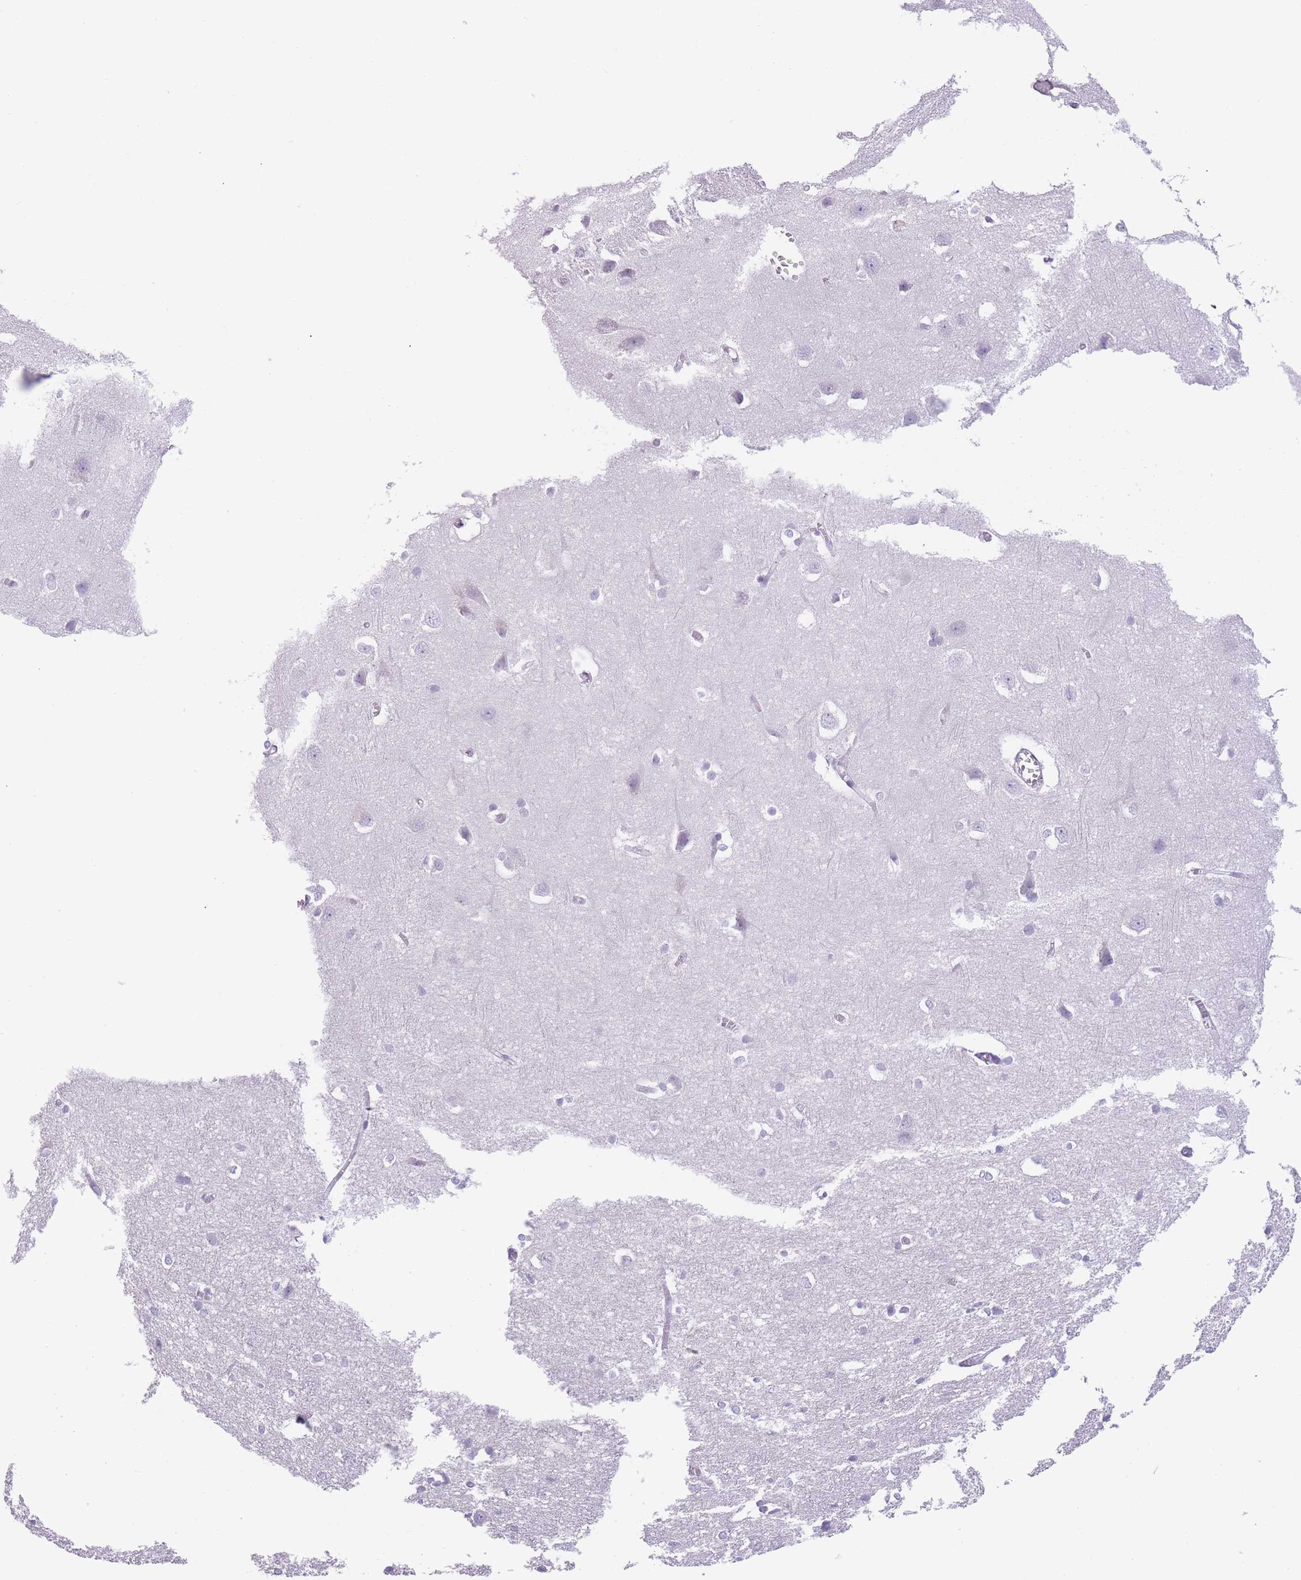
{"staining": {"intensity": "negative", "quantity": "none", "location": "none"}, "tissue": "cerebral cortex", "cell_type": "Endothelial cells", "image_type": "normal", "snomed": [{"axis": "morphology", "description": "Normal tissue, NOS"}, {"axis": "topography", "description": "Cerebral cortex"}], "caption": "High power microscopy histopathology image of an IHC photomicrograph of unremarkable cerebral cortex, revealing no significant staining in endothelial cells. (DAB (3,3'-diaminobenzidine) immunohistochemistry (IHC), high magnification).", "gene": "IMPG1", "patient": {"sex": "male", "age": 37}}